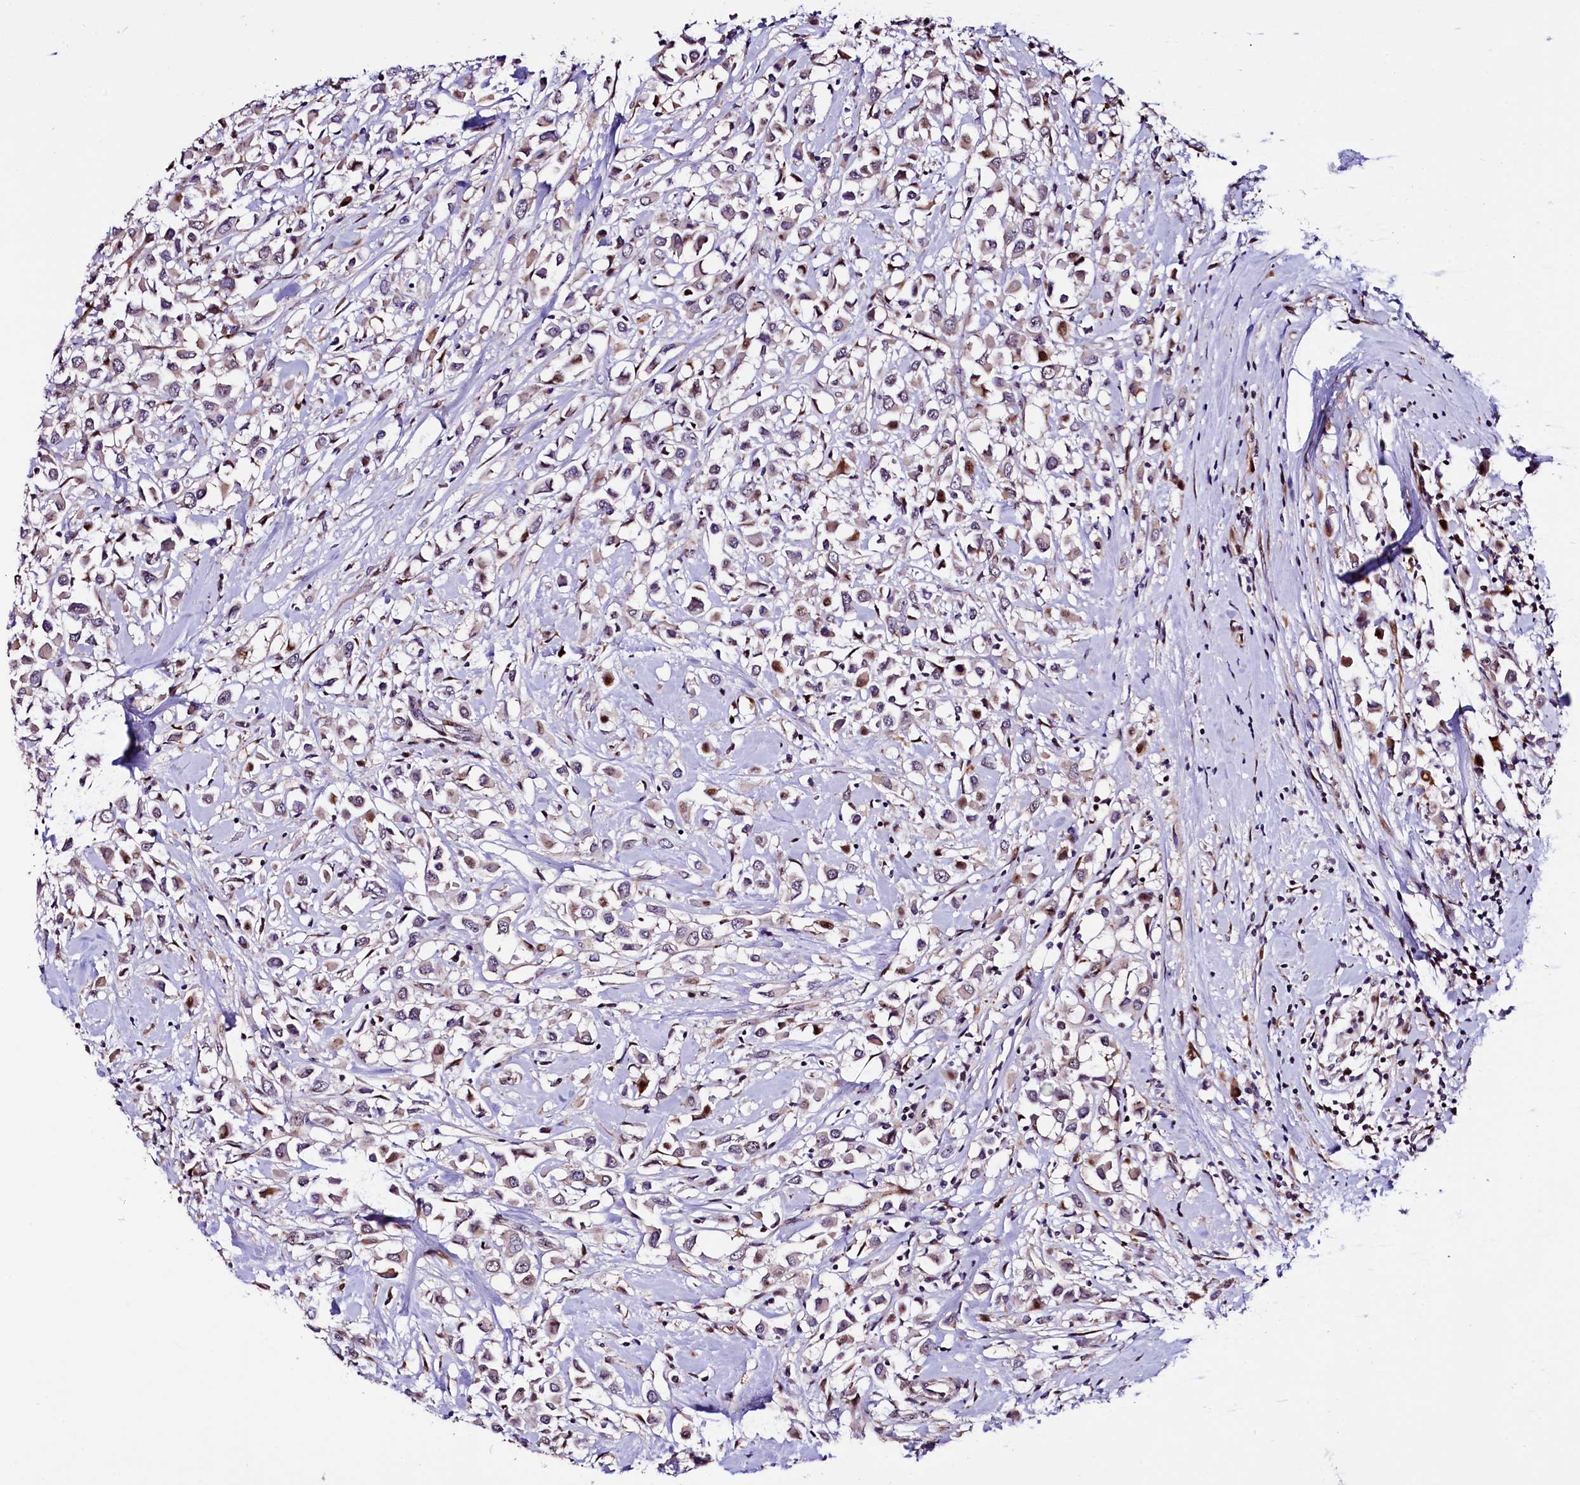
{"staining": {"intensity": "moderate", "quantity": "<25%", "location": "nuclear"}, "tissue": "breast cancer", "cell_type": "Tumor cells", "image_type": "cancer", "snomed": [{"axis": "morphology", "description": "Duct carcinoma"}, {"axis": "topography", "description": "Breast"}], "caption": "Immunohistochemistry histopathology image of neoplastic tissue: human breast intraductal carcinoma stained using immunohistochemistry (IHC) reveals low levels of moderate protein expression localized specifically in the nuclear of tumor cells, appearing as a nuclear brown color.", "gene": "TRMT112", "patient": {"sex": "female", "age": 87}}